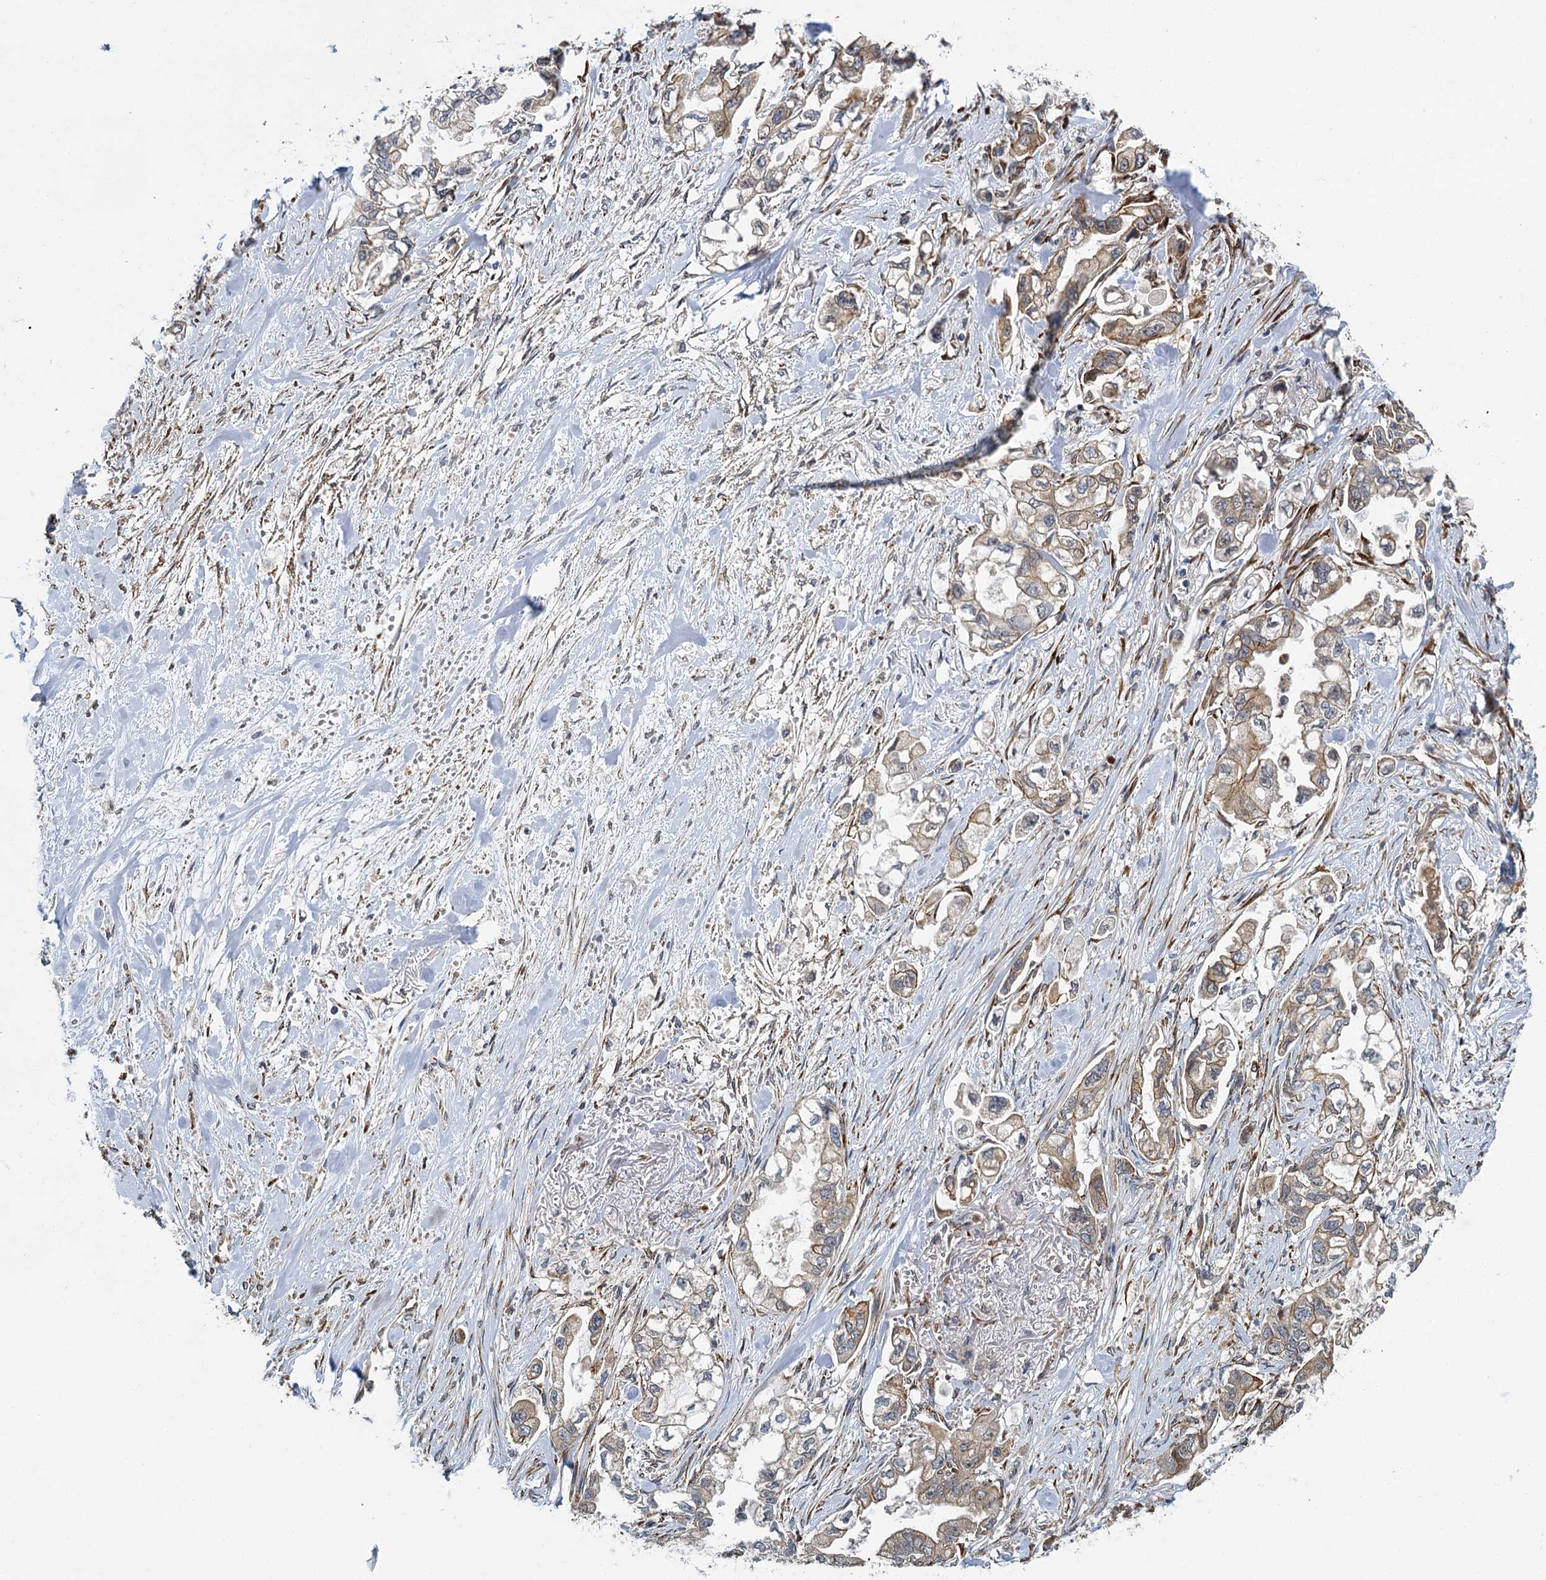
{"staining": {"intensity": "weak", "quantity": "25%-75%", "location": "cytoplasmic/membranous"}, "tissue": "stomach cancer", "cell_type": "Tumor cells", "image_type": "cancer", "snomed": [{"axis": "morphology", "description": "Adenocarcinoma, NOS"}, {"axis": "topography", "description": "Stomach"}], "caption": "High-magnification brightfield microscopy of stomach cancer (adenocarcinoma) stained with DAB (3,3'-diaminobenzidine) (brown) and counterstained with hematoxylin (blue). tumor cells exhibit weak cytoplasmic/membranous expression is identified in about25%-75% of cells. (DAB IHC, brown staining for protein, blue staining for nuclei).", "gene": "APBA2", "patient": {"sex": "male", "age": 62}}